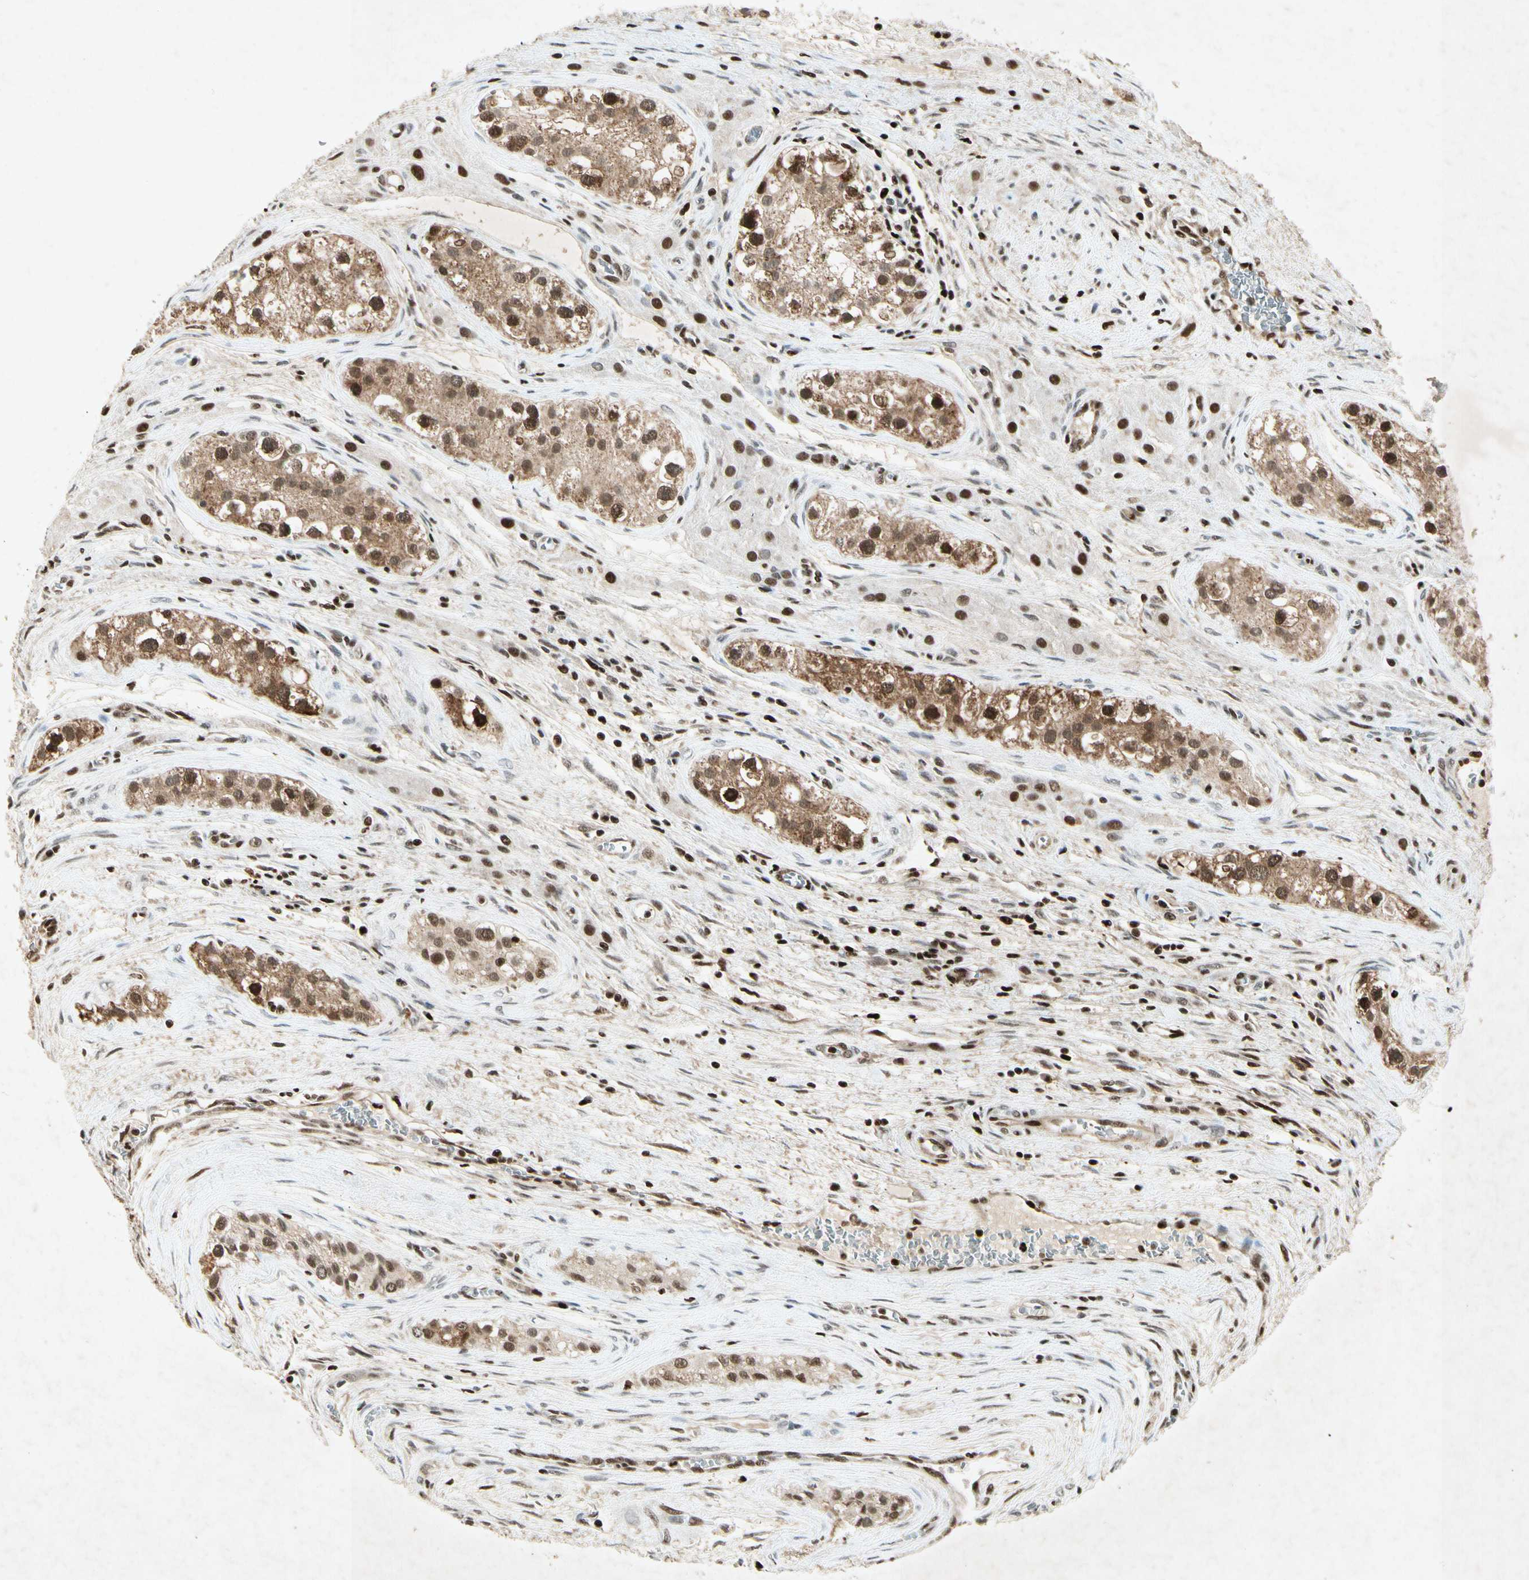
{"staining": {"intensity": "strong", "quantity": ">75%", "location": "cytoplasmic/membranous,nuclear"}, "tissue": "testis cancer", "cell_type": "Tumor cells", "image_type": "cancer", "snomed": [{"axis": "morphology", "description": "Carcinoma, Embryonal, NOS"}, {"axis": "topography", "description": "Testis"}], "caption": "IHC image of neoplastic tissue: testis embryonal carcinoma stained using IHC exhibits high levels of strong protein expression localized specifically in the cytoplasmic/membranous and nuclear of tumor cells, appearing as a cytoplasmic/membranous and nuclear brown color.", "gene": "RNF43", "patient": {"sex": "male", "age": 28}}